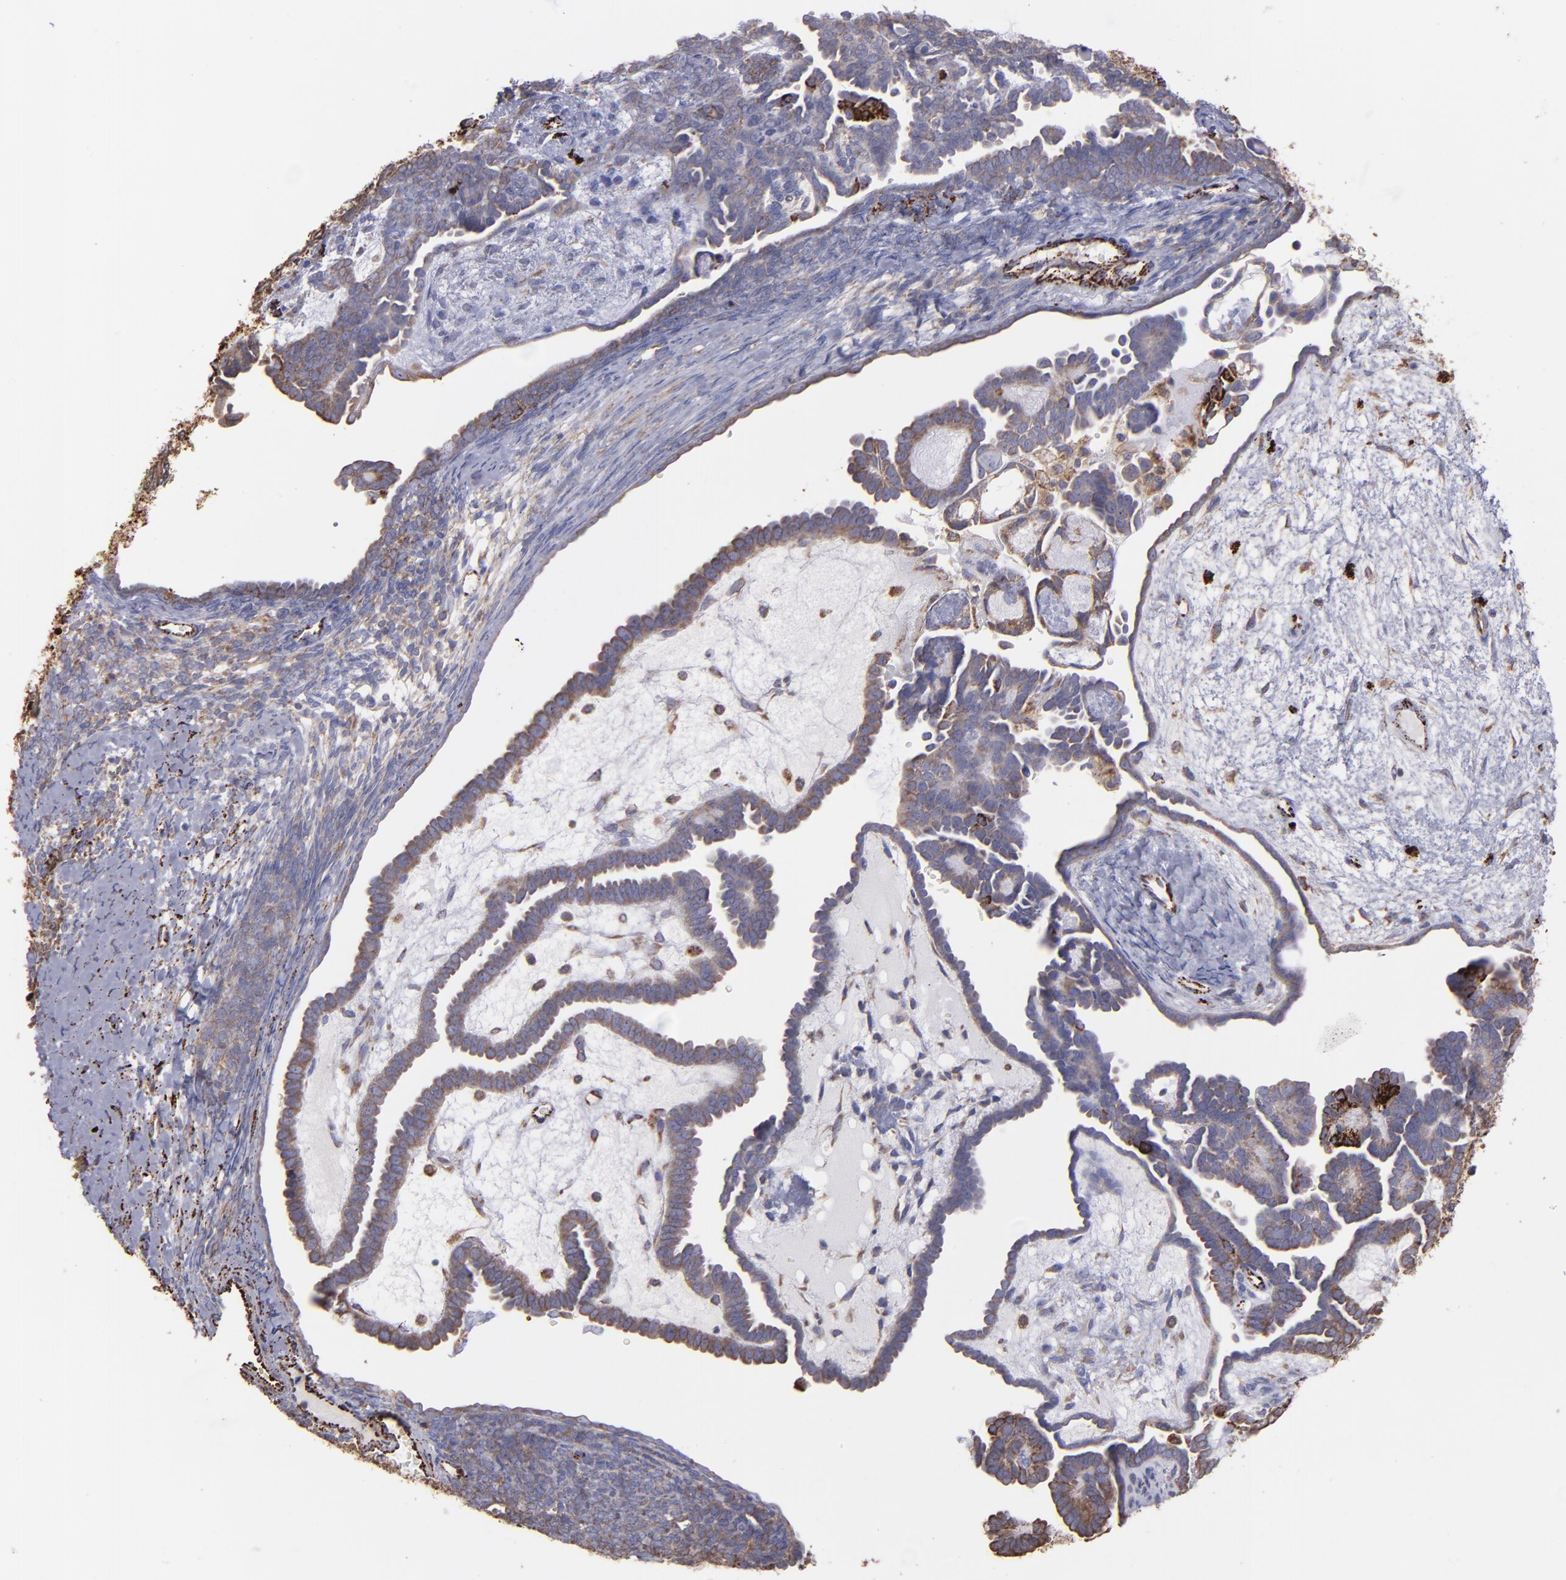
{"staining": {"intensity": "weak", "quantity": ">75%", "location": "cytoplasmic/membranous"}, "tissue": "endometrial cancer", "cell_type": "Tumor cells", "image_type": "cancer", "snomed": [{"axis": "morphology", "description": "Neoplasm, malignant, NOS"}, {"axis": "topography", "description": "Endometrium"}], "caption": "The histopathology image displays staining of malignant neoplasm (endometrial), revealing weak cytoplasmic/membranous protein staining (brown color) within tumor cells.", "gene": "MAOB", "patient": {"sex": "female", "age": 74}}